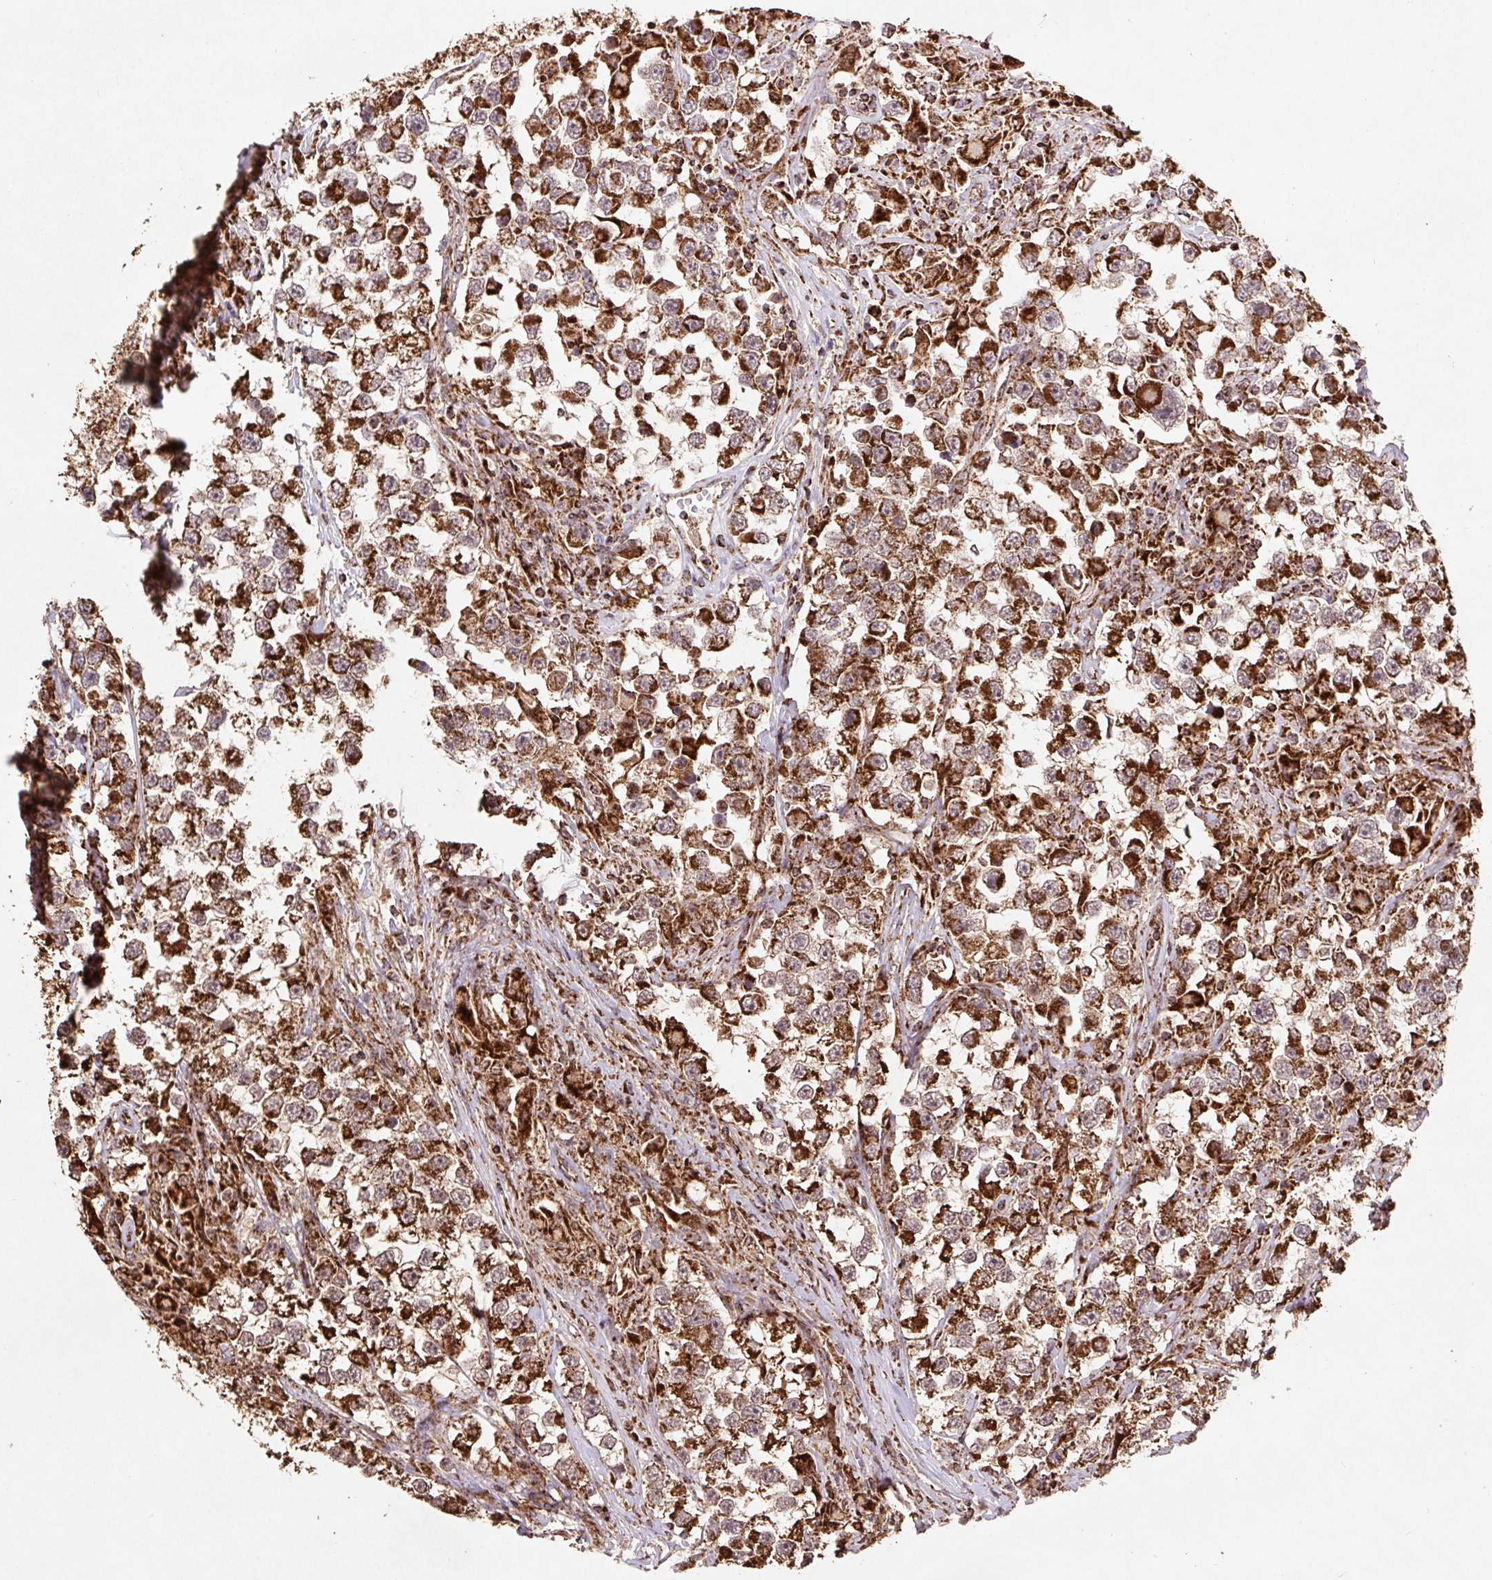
{"staining": {"intensity": "strong", "quantity": ">75%", "location": "cytoplasmic/membranous"}, "tissue": "testis cancer", "cell_type": "Tumor cells", "image_type": "cancer", "snomed": [{"axis": "morphology", "description": "Seminoma, NOS"}, {"axis": "topography", "description": "Testis"}], "caption": "Testis cancer tissue reveals strong cytoplasmic/membranous staining in approximately >75% of tumor cells", "gene": "ATP5F1A", "patient": {"sex": "male", "age": 46}}